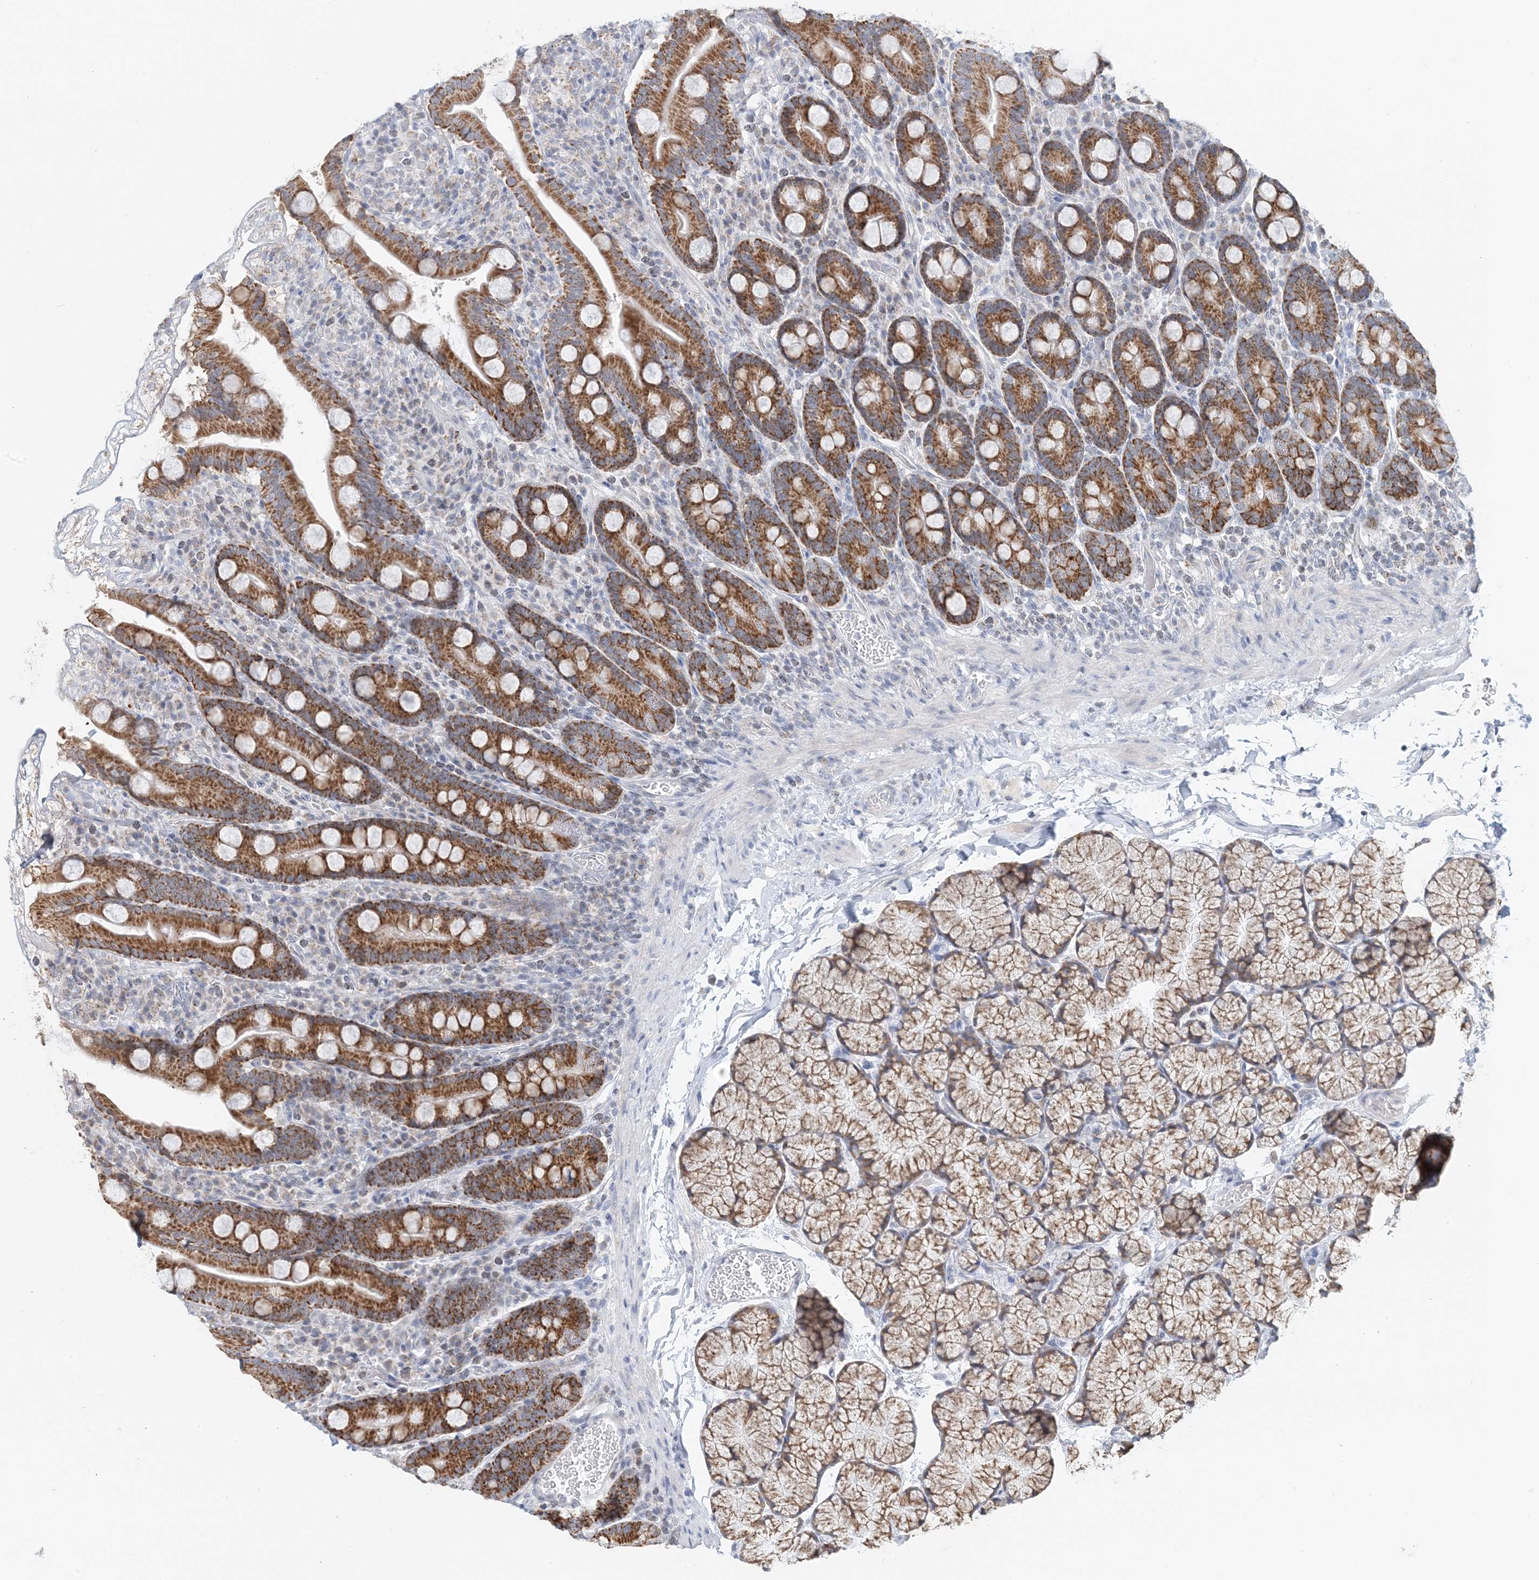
{"staining": {"intensity": "strong", "quantity": ">75%", "location": "cytoplasmic/membranous"}, "tissue": "duodenum", "cell_type": "Glandular cells", "image_type": "normal", "snomed": [{"axis": "morphology", "description": "Normal tissue, NOS"}, {"axis": "topography", "description": "Duodenum"}], "caption": "Strong cytoplasmic/membranous expression for a protein is identified in about >75% of glandular cells of unremarkable duodenum using immunohistochemistry.", "gene": "BDH1", "patient": {"sex": "male", "age": 35}}